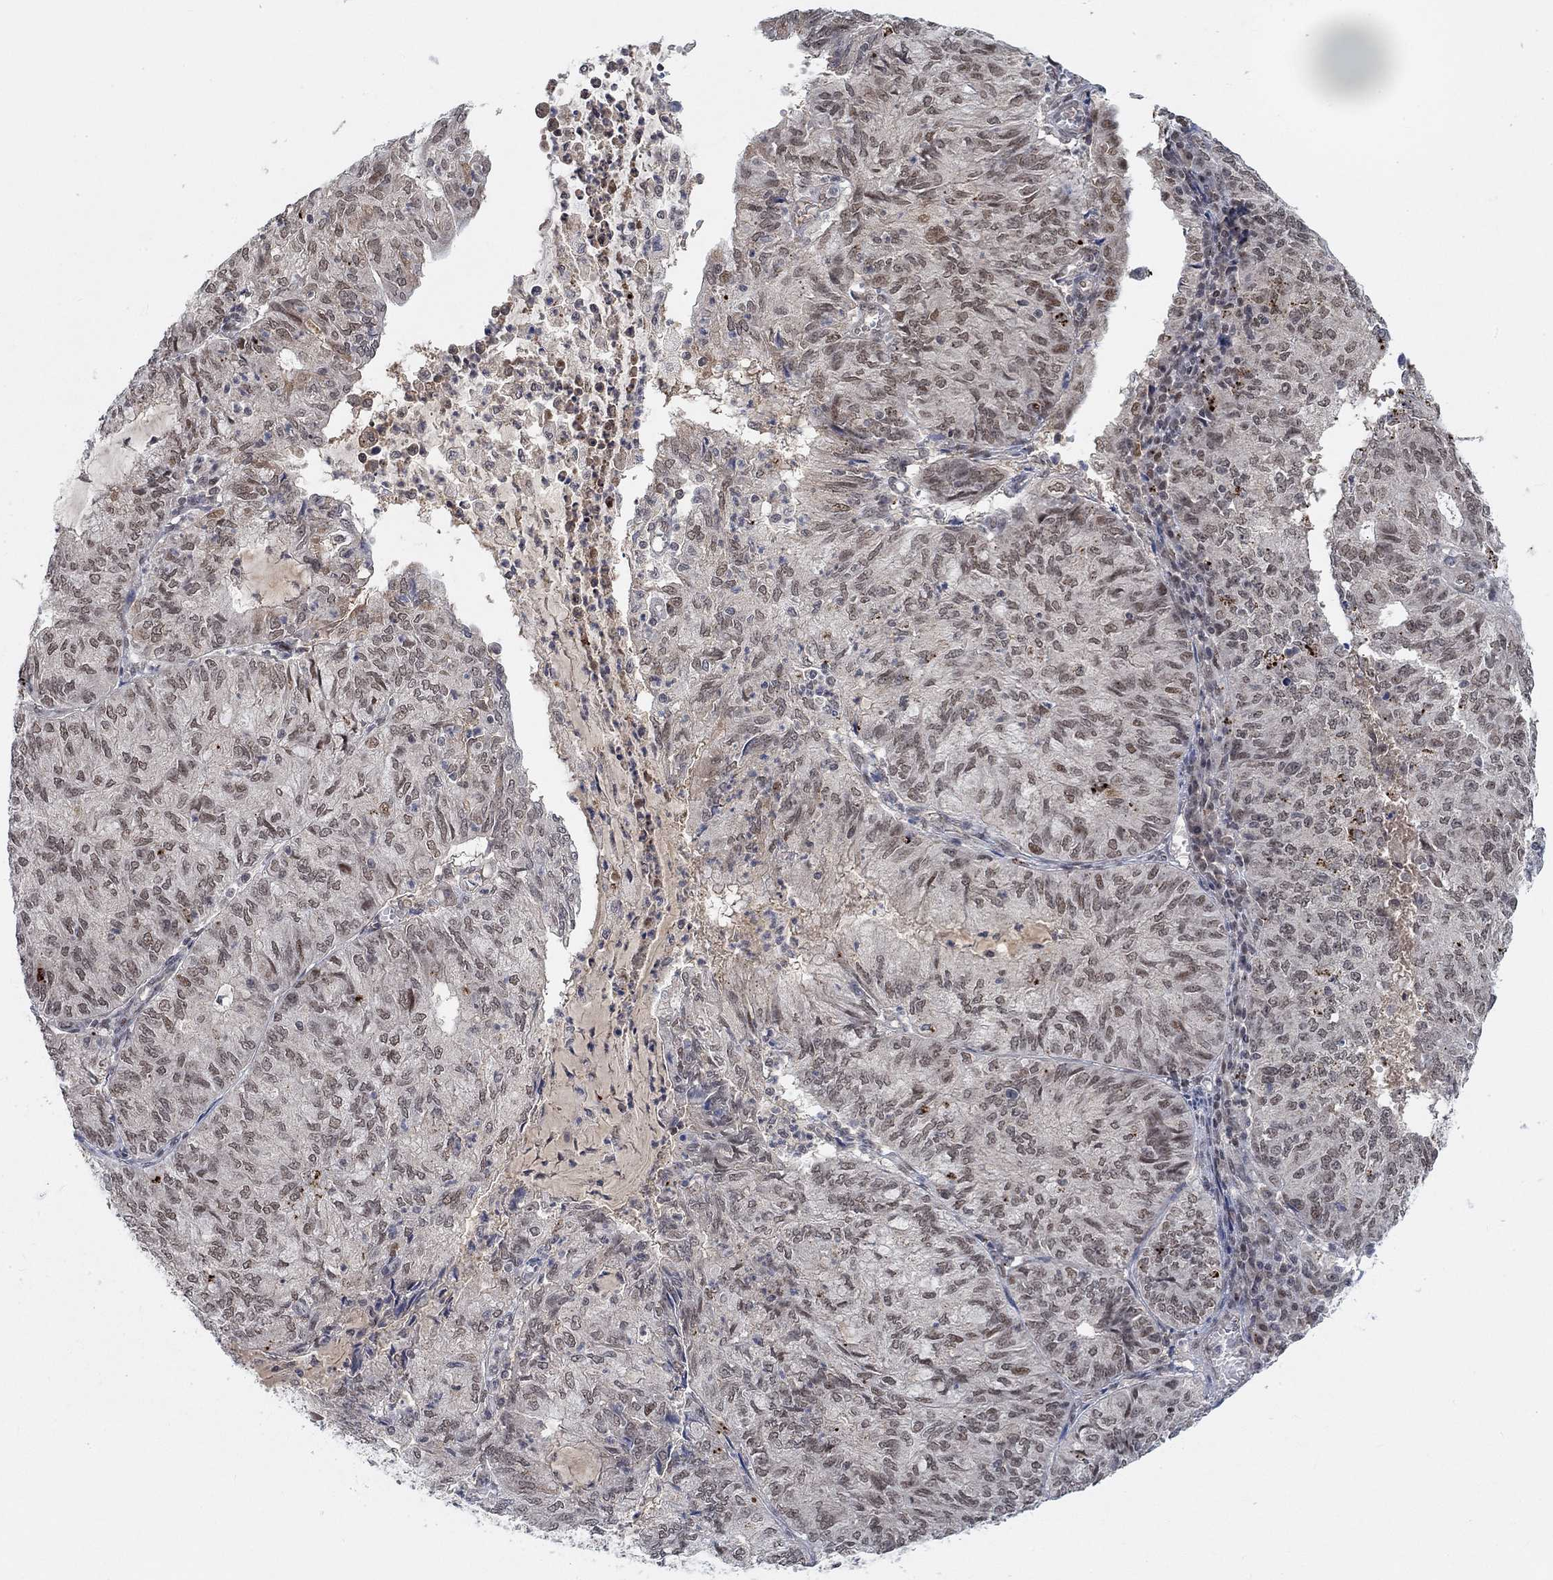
{"staining": {"intensity": "moderate", "quantity": "<25%", "location": "nuclear"}, "tissue": "endometrial cancer", "cell_type": "Tumor cells", "image_type": "cancer", "snomed": [{"axis": "morphology", "description": "Adenocarcinoma, NOS"}, {"axis": "topography", "description": "Endometrium"}], "caption": "This micrograph displays immunohistochemistry (IHC) staining of endometrial cancer (adenocarcinoma), with low moderate nuclear positivity in approximately <25% of tumor cells.", "gene": "THAP8", "patient": {"sex": "female", "age": 82}}